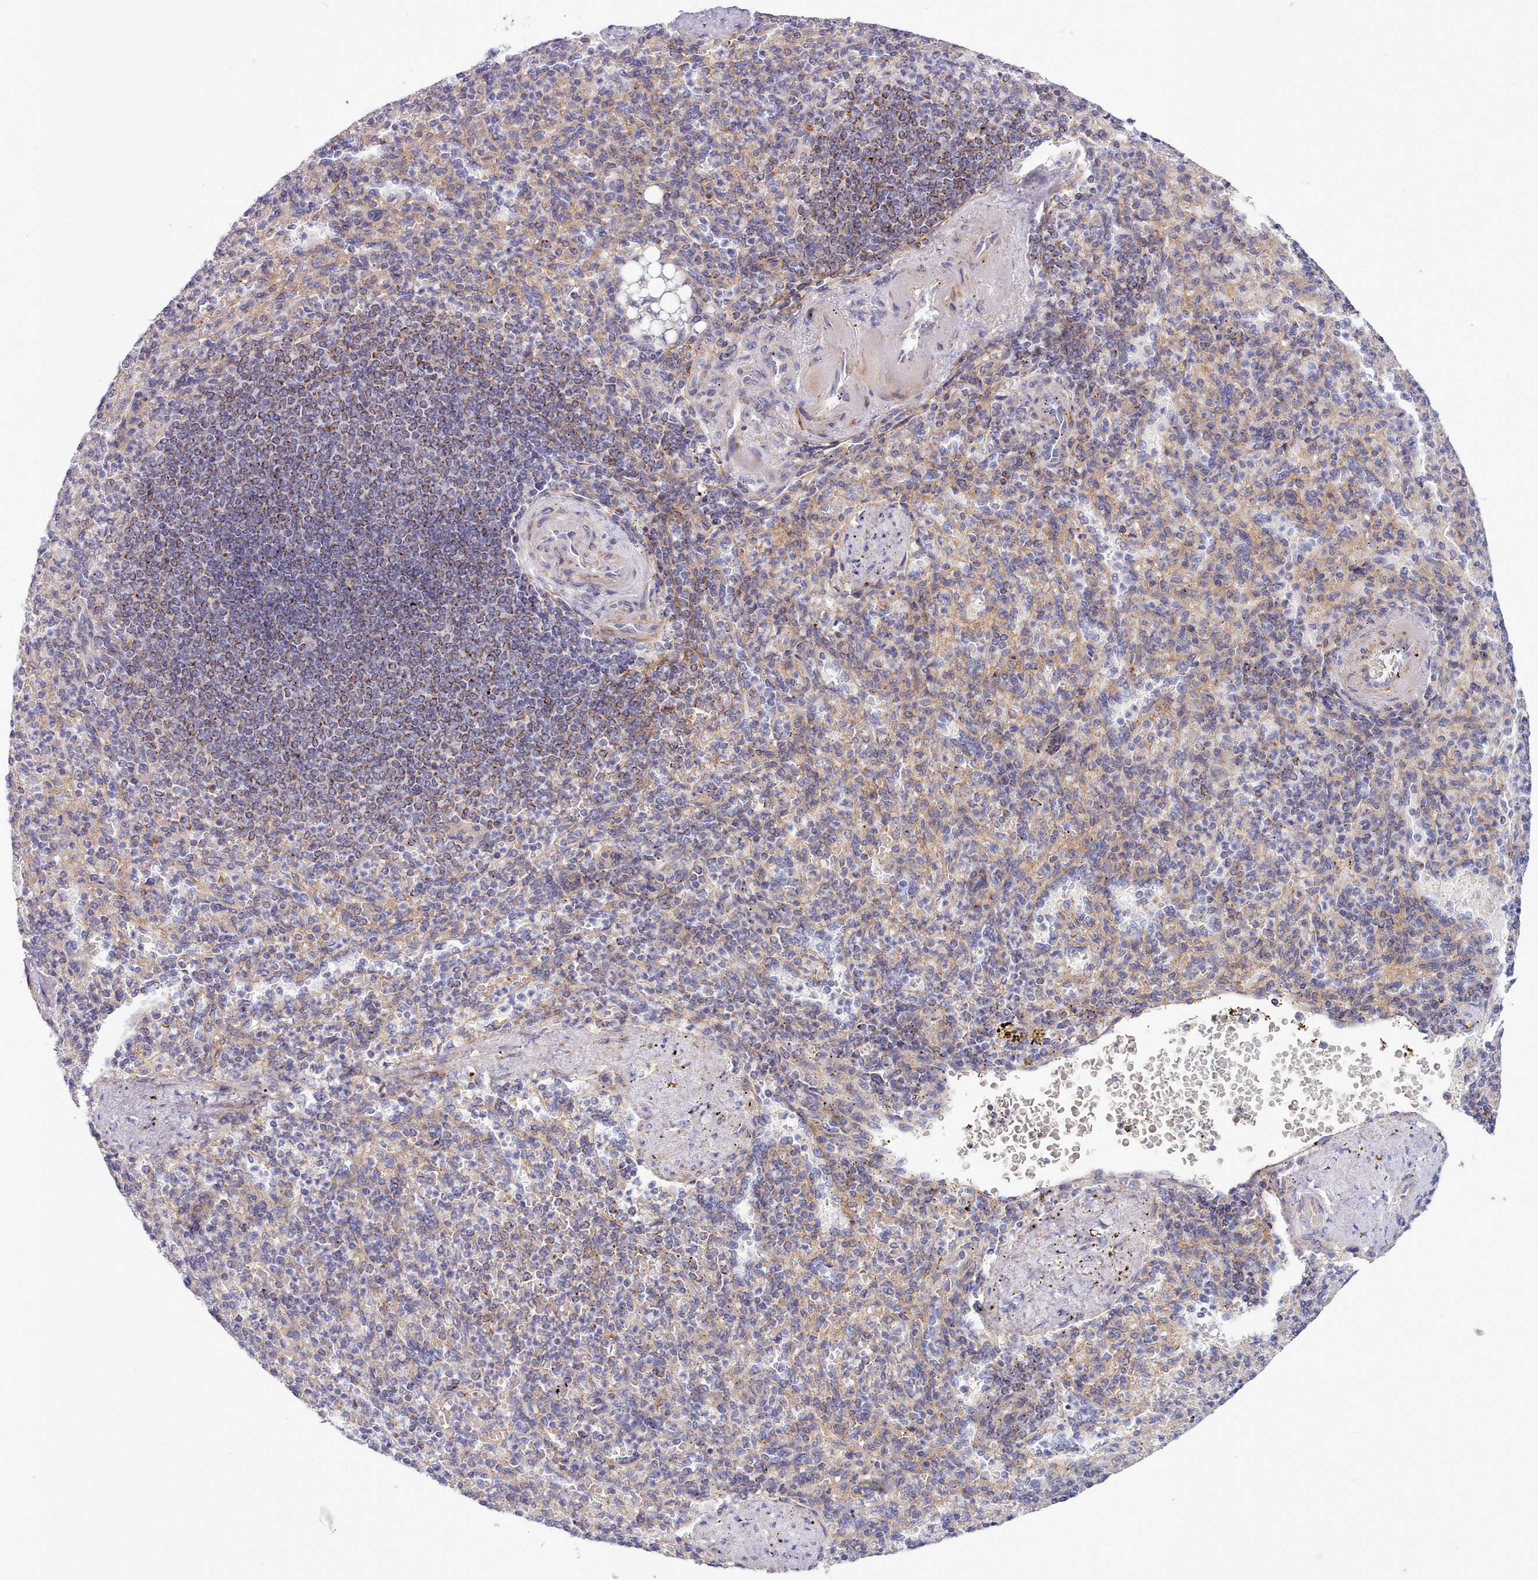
{"staining": {"intensity": "weak", "quantity": "<25%", "location": "cytoplasmic/membranous"}, "tissue": "spleen", "cell_type": "Cells in red pulp", "image_type": "normal", "snomed": [{"axis": "morphology", "description": "Normal tissue, NOS"}, {"axis": "topography", "description": "Spleen"}], "caption": "Immunohistochemical staining of unremarkable spleen demonstrates no significant expression in cells in red pulp. (Brightfield microscopy of DAB IHC at high magnification).", "gene": "MRPL21", "patient": {"sex": "female", "age": 74}}